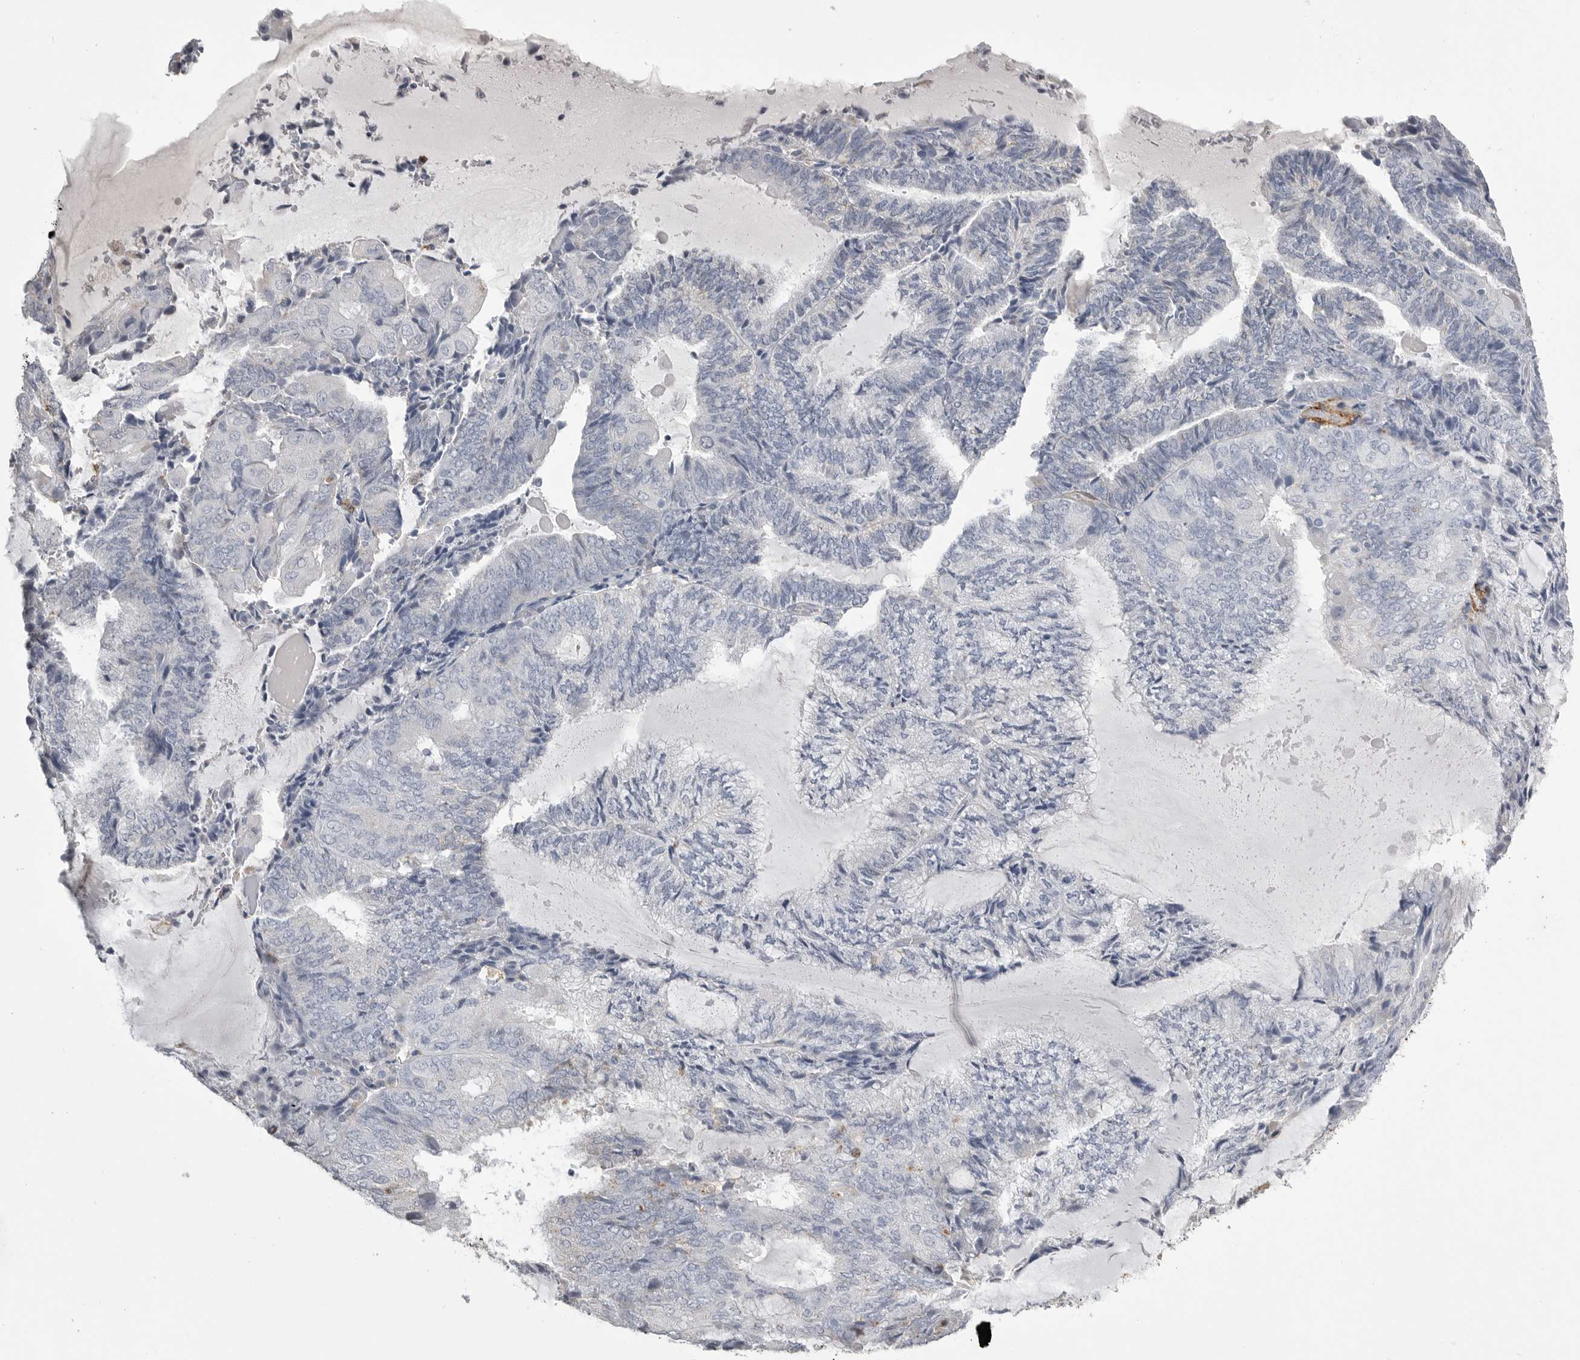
{"staining": {"intensity": "negative", "quantity": "none", "location": "none"}, "tissue": "endometrial cancer", "cell_type": "Tumor cells", "image_type": "cancer", "snomed": [{"axis": "morphology", "description": "Adenocarcinoma, NOS"}, {"axis": "topography", "description": "Endometrium"}], "caption": "A high-resolution histopathology image shows immunohistochemistry (IHC) staining of endometrial adenocarcinoma, which shows no significant positivity in tumor cells.", "gene": "AOC3", "patient": {"sex": "female", "age": 81}}